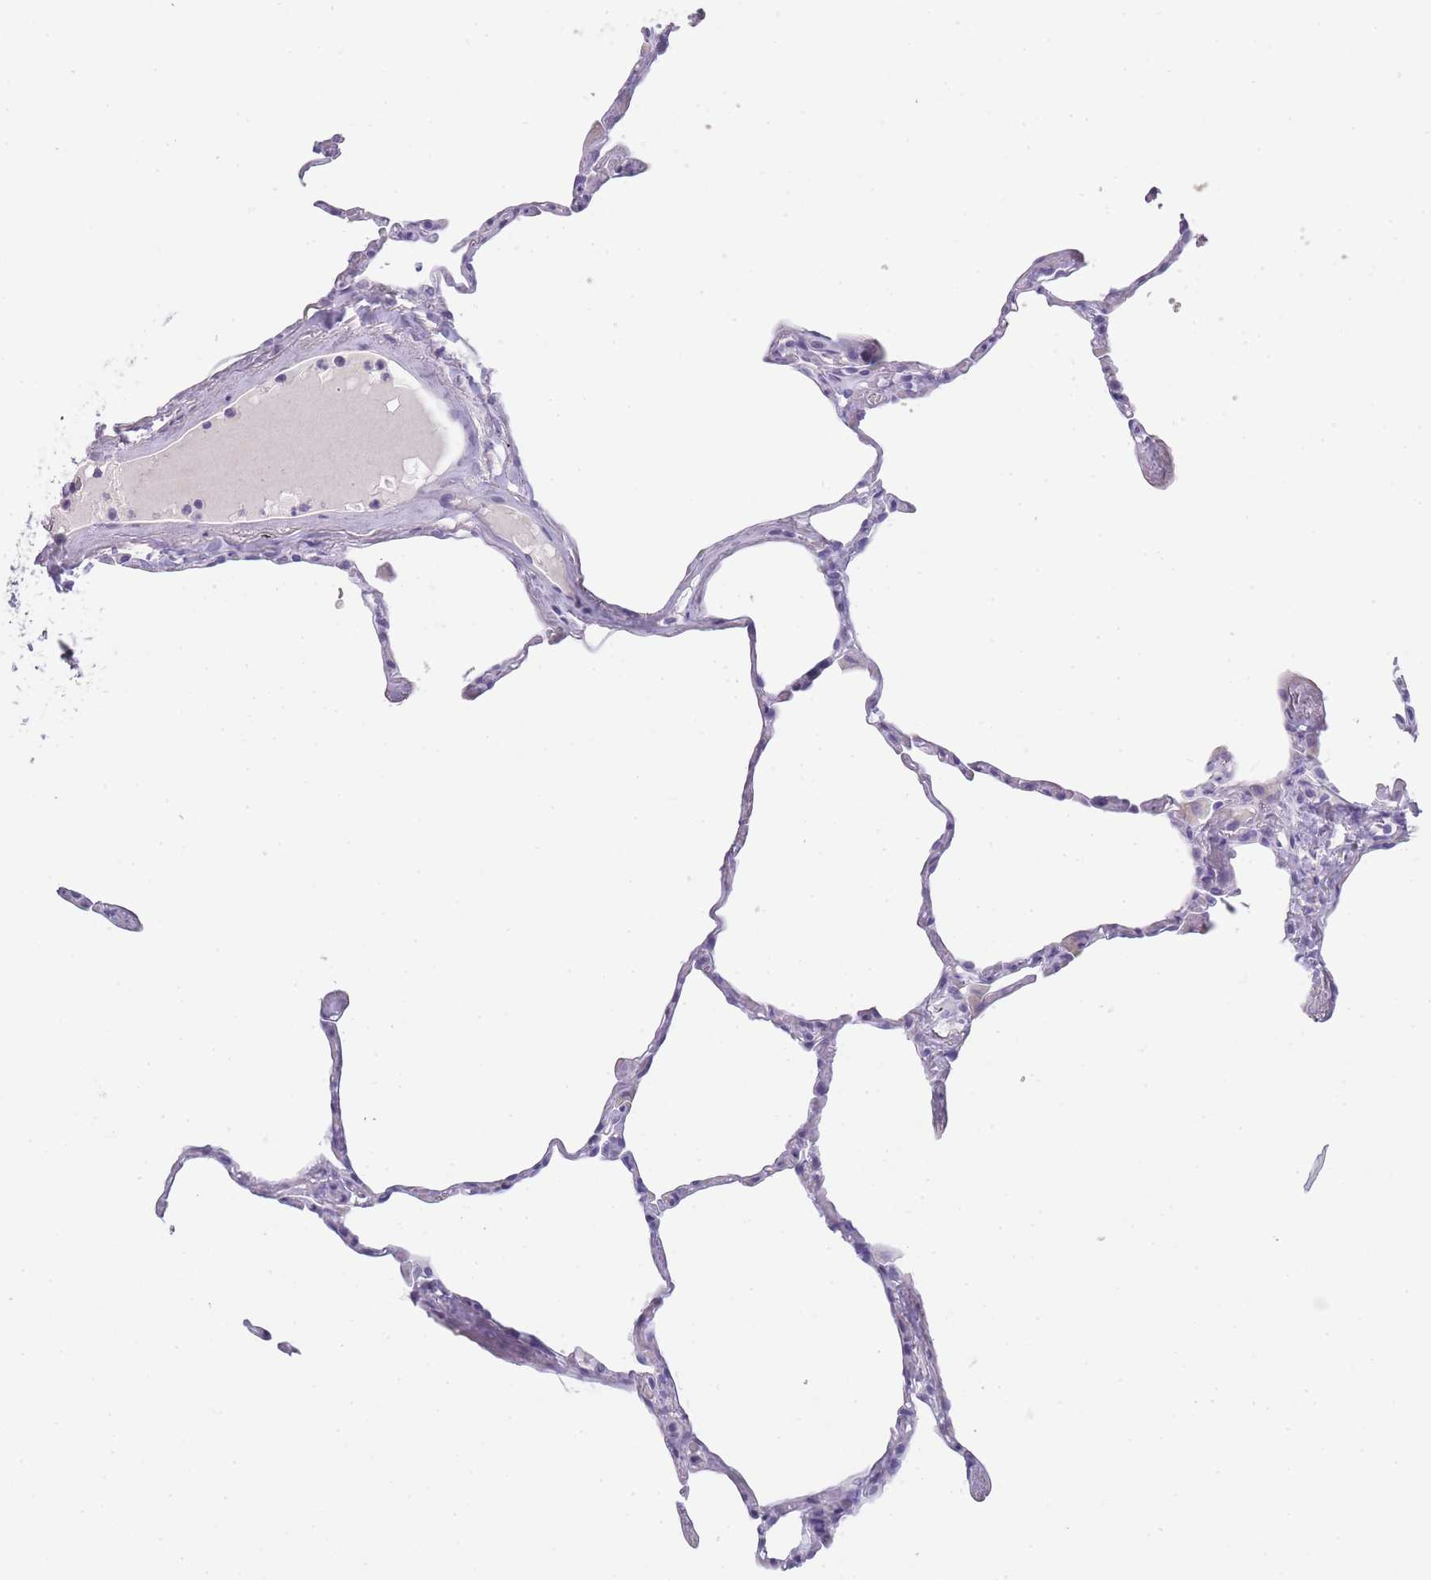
{"staining": {"intensity": "negative", "quantity": "none", "location": "none"}, "tissue": "lung", "cell_type": "Alveolar cells", "image_type": "normal", "snomed": [{"axis": "morphology", "description": "Normal tissue, NOS"}, {"axis": "topography", "description": "Lung"}], "caption": "DAB (3,3'-diaminobenzidine) immunohistochemical staining of unremarkable human lung reveals no significant expression in alveolar cells. (DAB (3,3'-diaminobenzidine) IHC, high magnification).", "gene": "TCP11X1", "patient": {"sex": "male", "age": 65}}